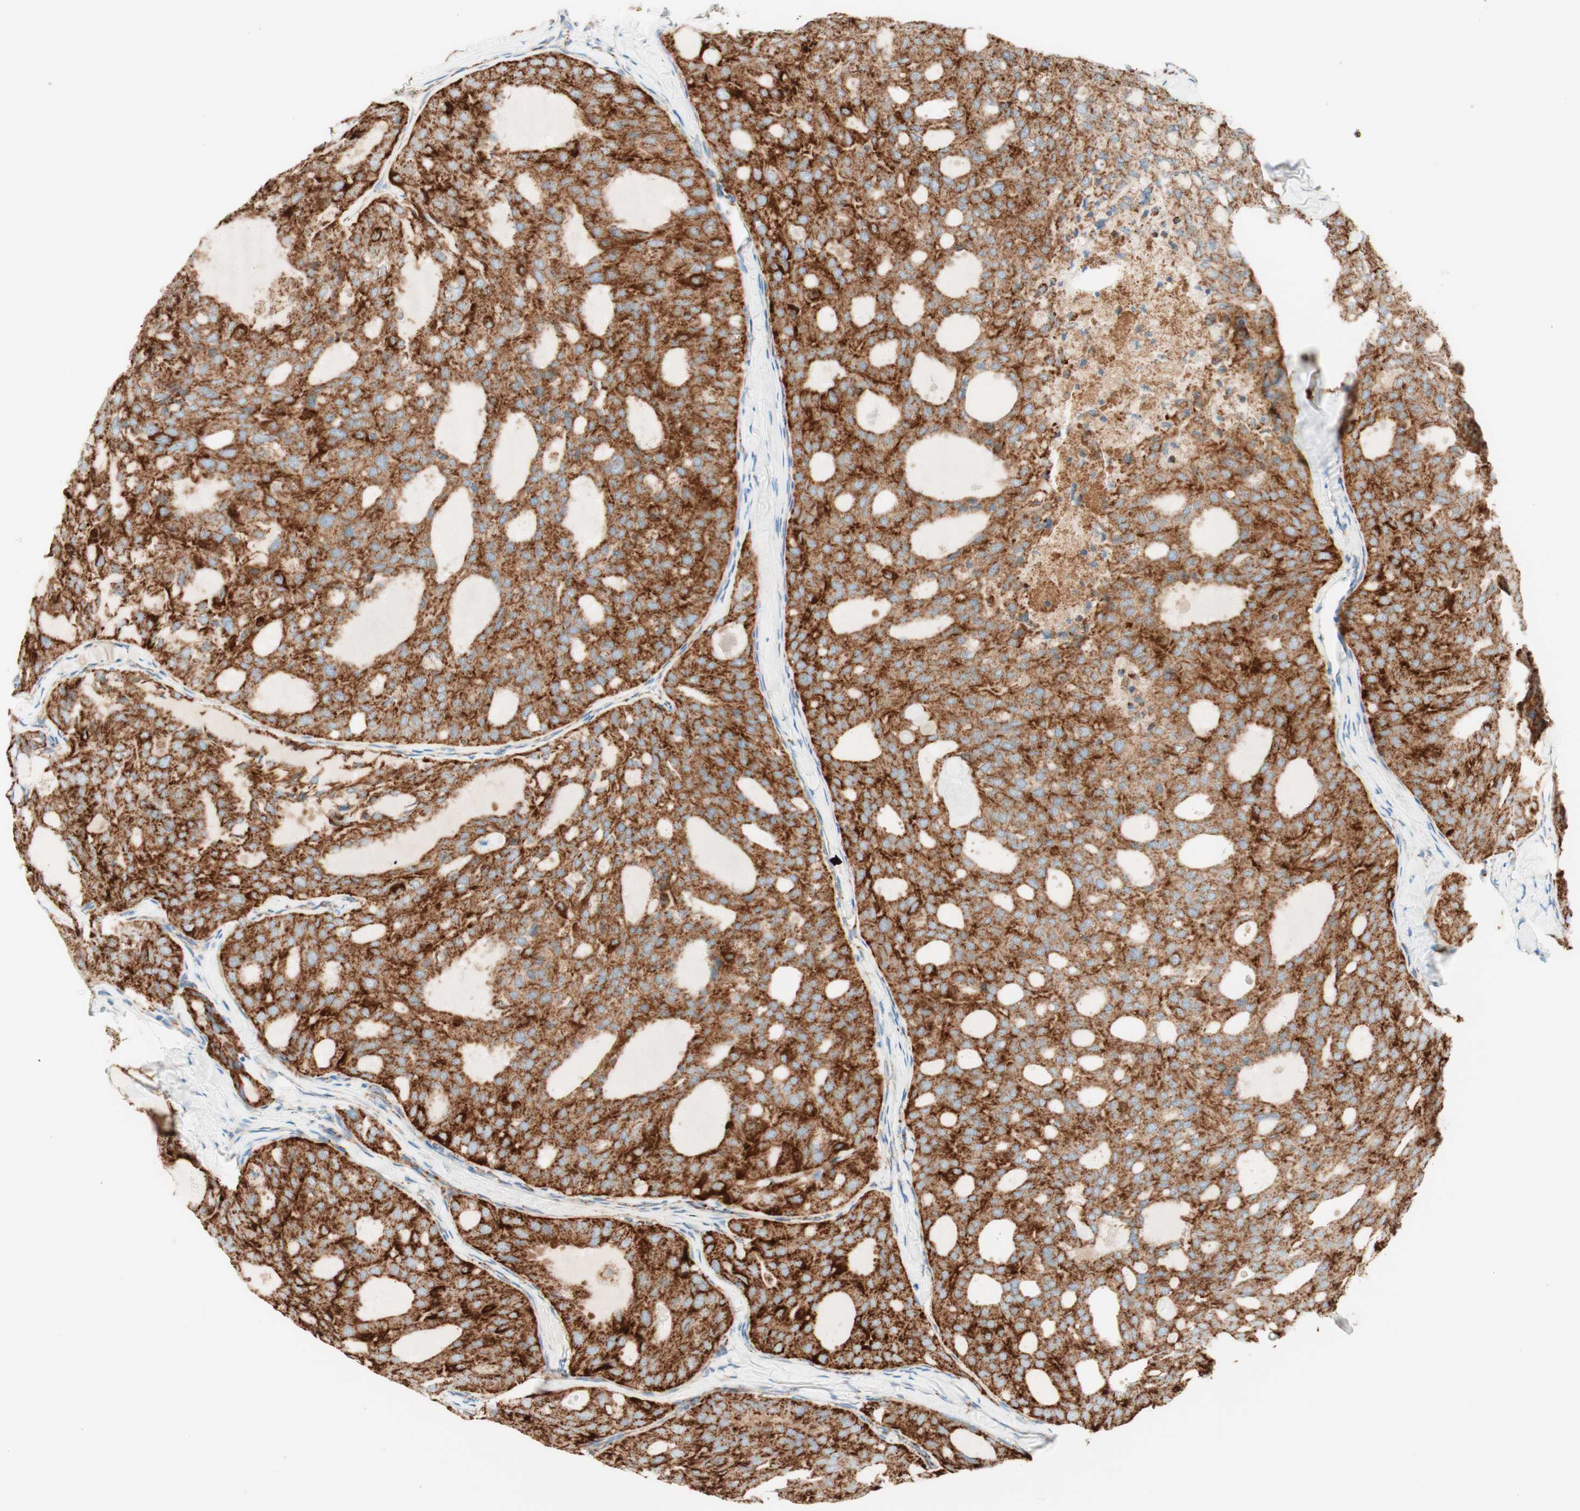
{"staining": {"intensity": "strong", "quantity": ">75%", "location": "cytoplasmic/membranous"}, "tissue": "thyroid cancer", "cell_type": "Tumor cells", "image_type": "cancer", "snomed": [{"axis": "morphology", "description": "Follicular adenoma carcinoma, NOS"}, {"axis": "topography", "description": "Thyroid gland"}], "caption": "High-magnification brightfield microscopy of thyroid cancer stained with DAB (brown) and counterstained with hematoxylin (blue). tumor cells exhibit strong cytoplasmic/membranous expression is identified in approximately>75% of cells.", "gene": "TOMM20", "patient": {"sex": "male", "age": 75}}